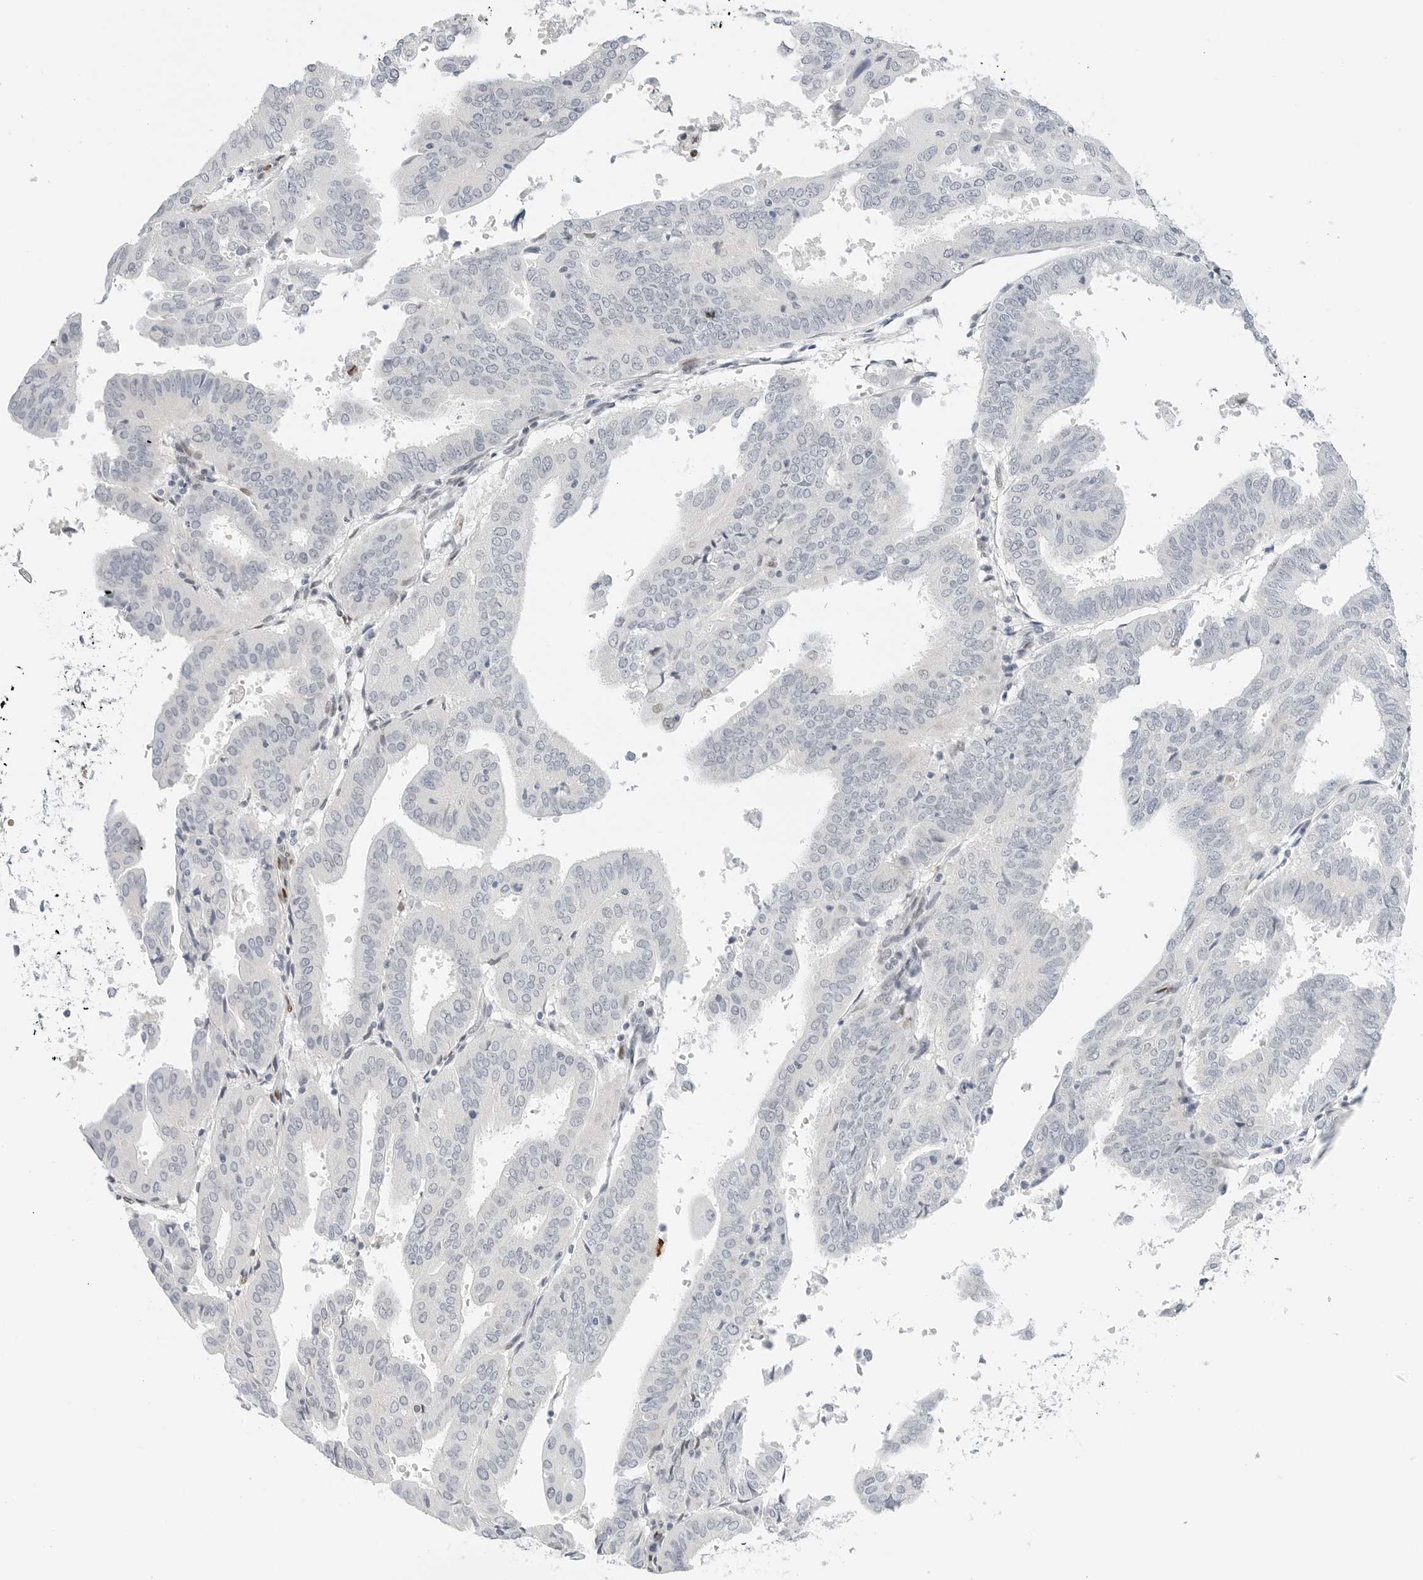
{"staining": {"intensity": "negative", "quantity": "none", "location": "none"}, "tissue": "endometrial cancer", "cell_type": "Tumor cells", "image_type": "cancer", "snomed": [{"axis": "morphology", "description": "Adenocarcinoma, NOS"}, {"axis": "topography", "description": "Uterus"}], "caption": "Tumor cells are negative for protein expression in human endometrial adenocarcinoma.", "gene": "SPIDR", "patient": {"sex": "female", "age": 77}}